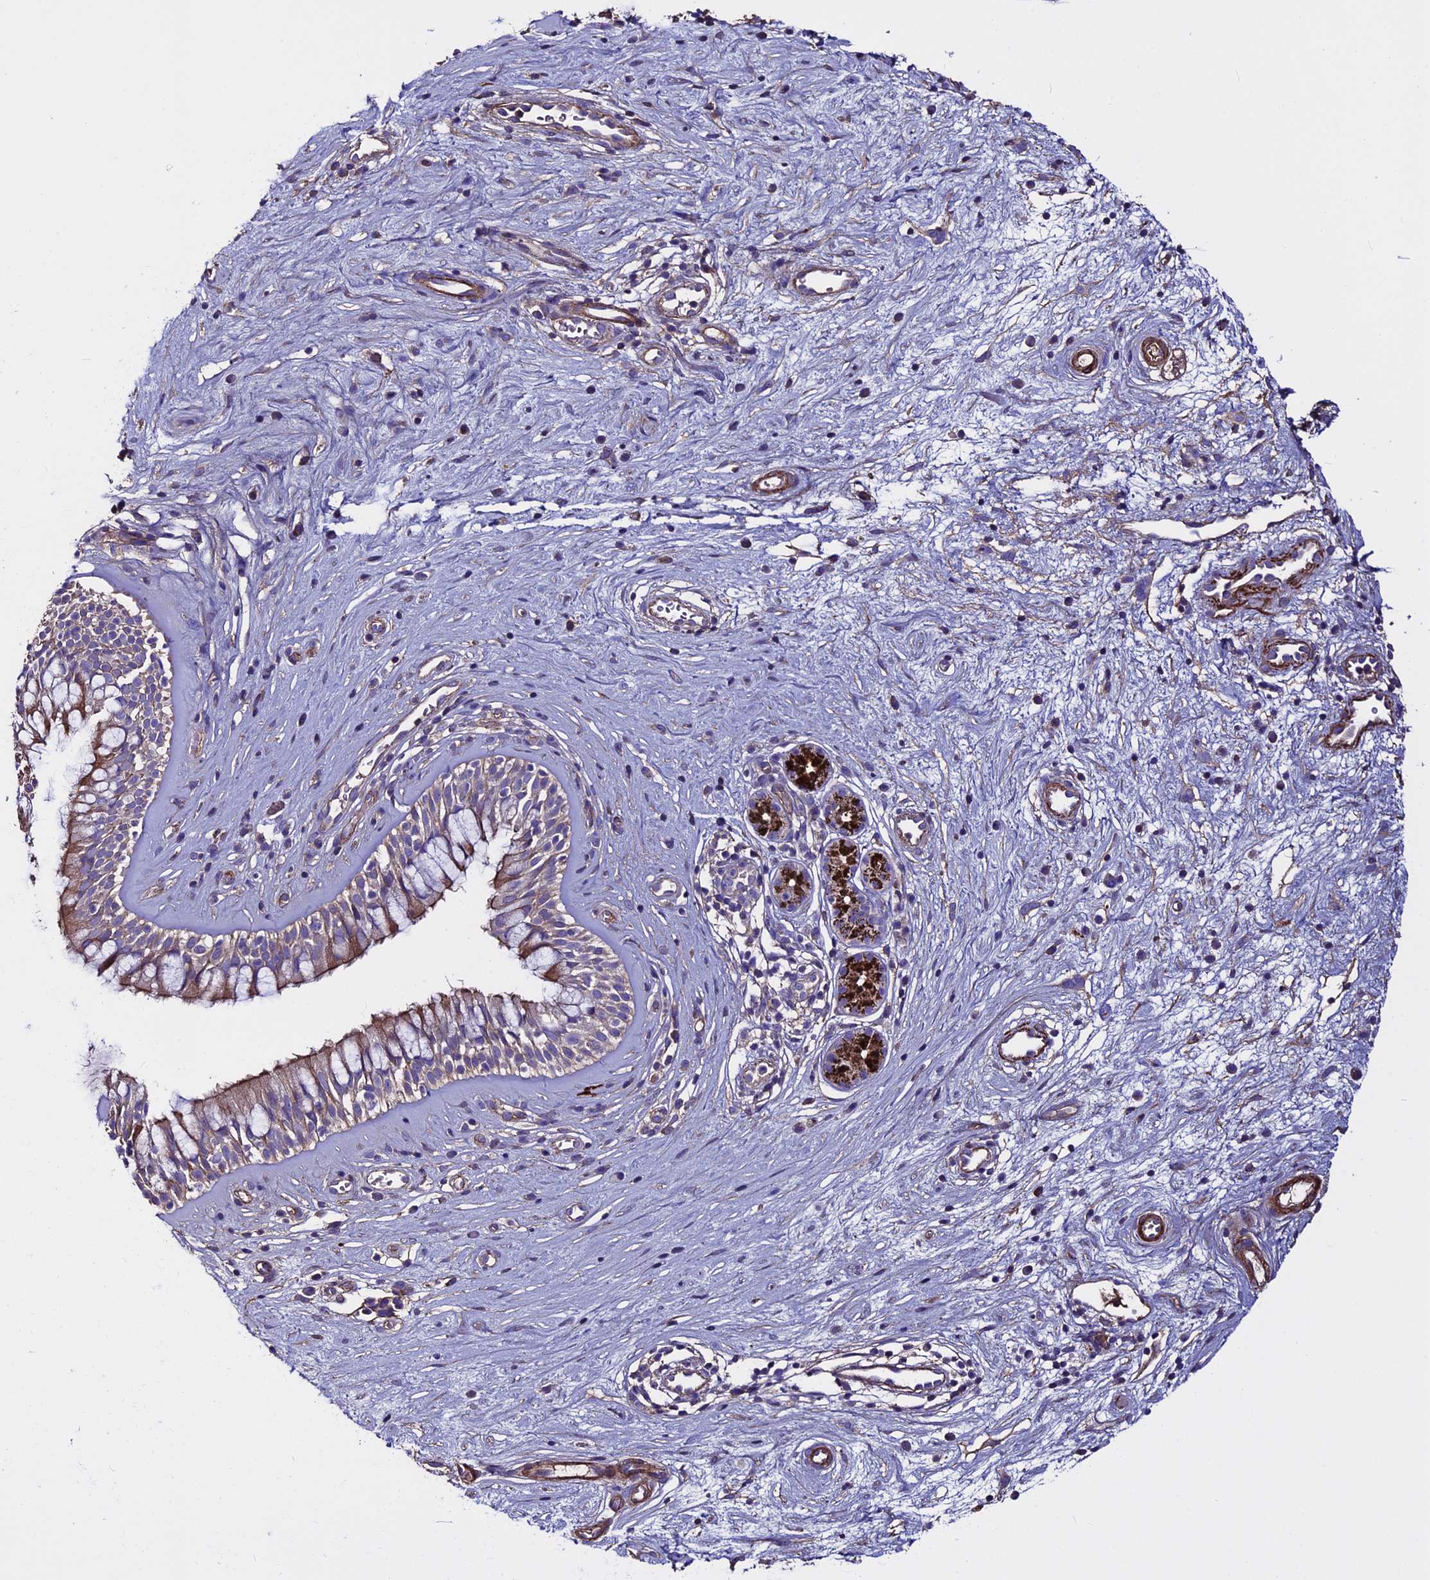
{"staining": {"intensity": "moderate", "quantity": "25%-75%", "location": "cytoplasmic/membranous"}, "tissue": "nasopharynx", "cell_type": "Respiratory epithelial cells", "image_type": "normal", "snomed": [{"axis": "morphology", "description": "Normal tissue, NOS"}, {"axis": "topography", "description": "Nasopharynx"}], "caption": "Immunohistochemical staining of normal nasopharynx exhibits medium levels of moderate cytoplasmic/membranous staining in about 25%-75% of respiratory epithelial cells.", "gene": "EVA1B", "patient": {"sex": "male", "age": 32}}